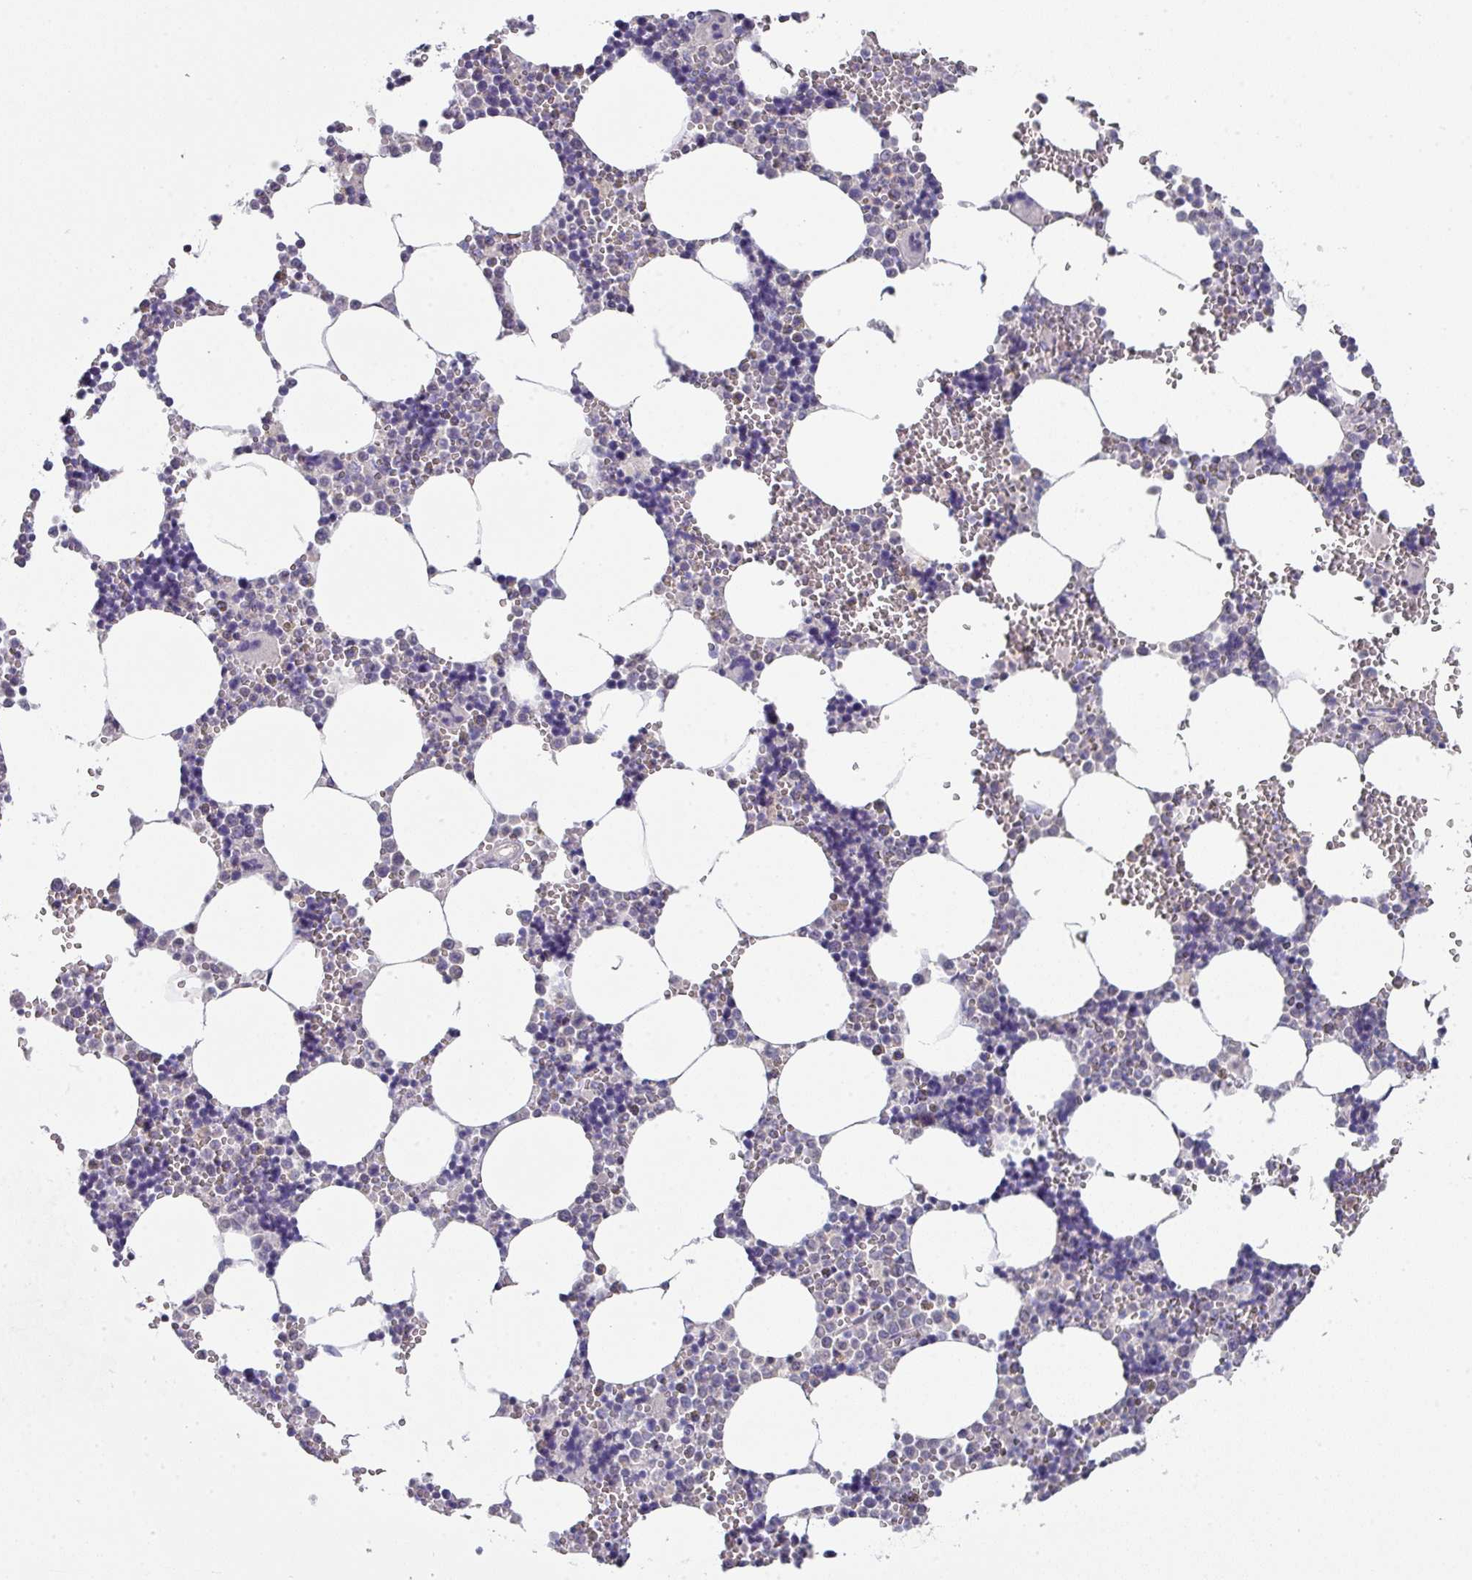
{"staining": {"intensity": "negative", "quantity": "none", "location": "none"}, "tissue": "bone marrow", "cell_type": "Hematopoietic cells", "image_type": "normal", "snomed": [{"axis": "morphology", "description": "Normal tissue, NOS"}, {"axis": "topography", "description": "Bone marrow"}], "caption": "IHC micrograph of benign human bone marrow stained for a protein (brown), which exhibits no staining in hematopoietic cells. (DAB IHC, high magnification).", "gene": "DCAF12L1", "patient": {"sex": "male", "age": 54}}